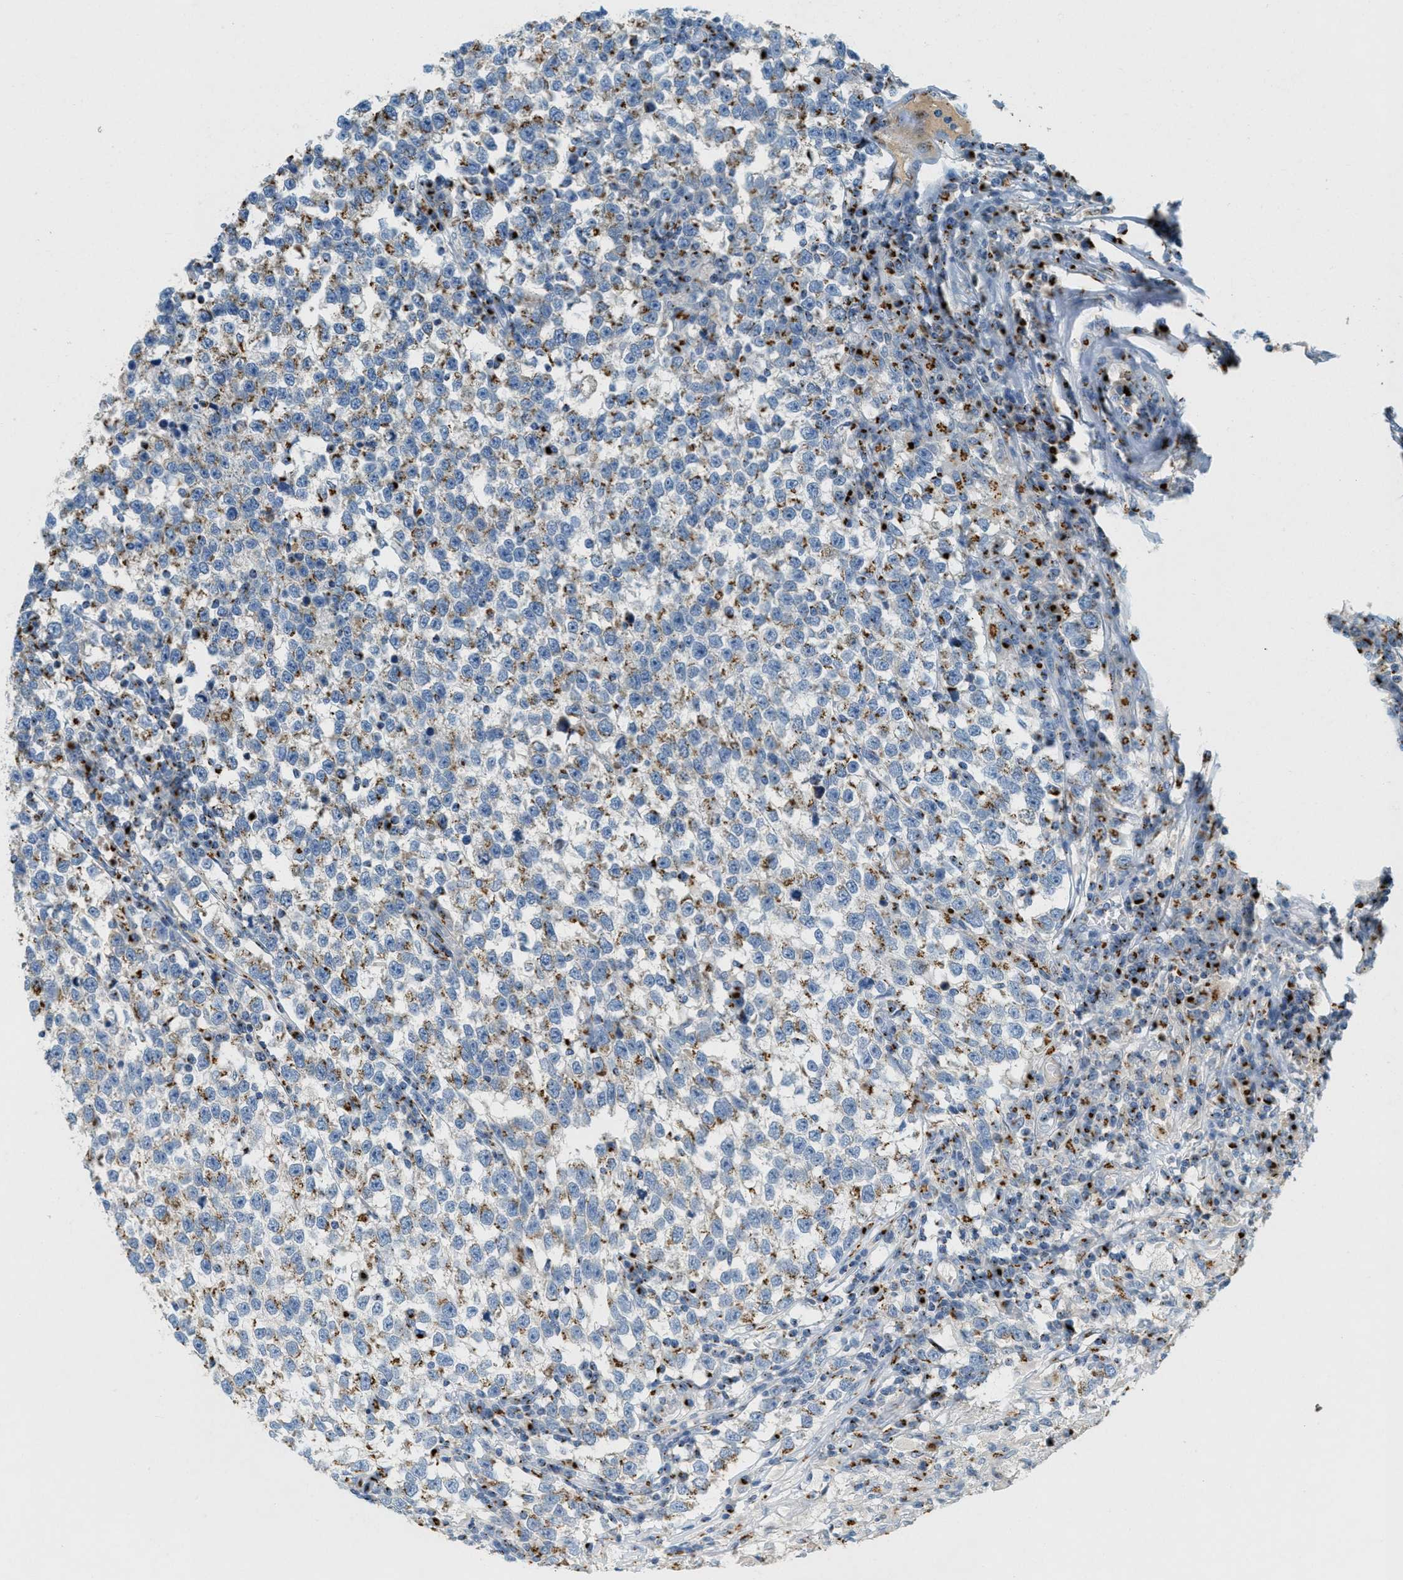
{"staining": {"intensity": "moderate", "quantity": "25%-75%", "location": "cytoplasmic/membranous"}, "tissue": "testis cancer", "cell_type": "Tumor cells", "image_type": "cancer", "snomed": [{"axis": "morphology", "description": "Normal tissue, NOS"}, {"axis": "morphology", "description": "Seminoma, NOS"}, {"axis": "topography", "description": "Testis"}], "caption": "An immunohistochemistry micrograph of neoplastic tissue is shown. Protein staining in brown shows moderate cytoplasmic/membranous positivity in testis cancer within tumor cells.", "gene": "ENTPD4", "patient": {"sex": "male", "age": 43}}